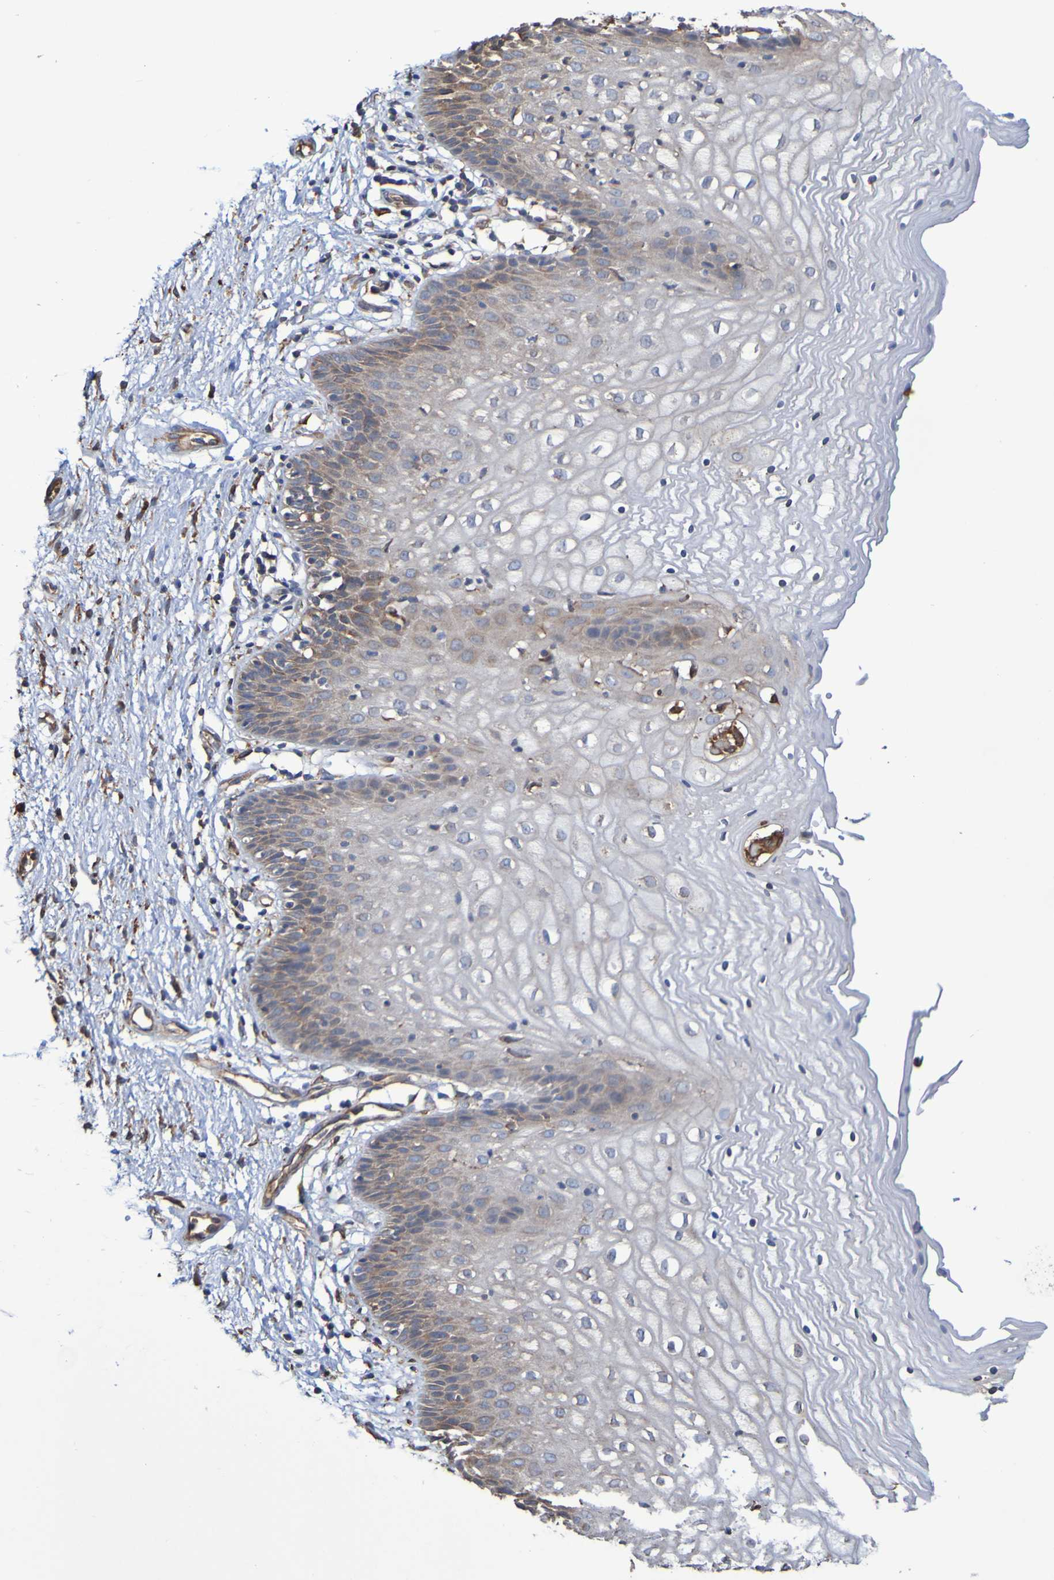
{"staining": {"intensity": "negative", "quantity": "none", "location": "none"}, "tissue": "vagina", "cell_type": "Squamous epithelial cells", "image_type": "normal", "snomed": [{"axis": "morphology", "description": "Normal tissue, NOS"}, {"axis": "topography", "description": "Vagina"}], "caption": "The IHC image has no significant staining in squamous epithelial cells of vagina. (DAB (3,3'-diaminobenzidine) immunohistochemistry (IHC) with hematoxylin counter stain).", "gene": "RAB11A", "patient": {"sex": "female", "age": 34}}